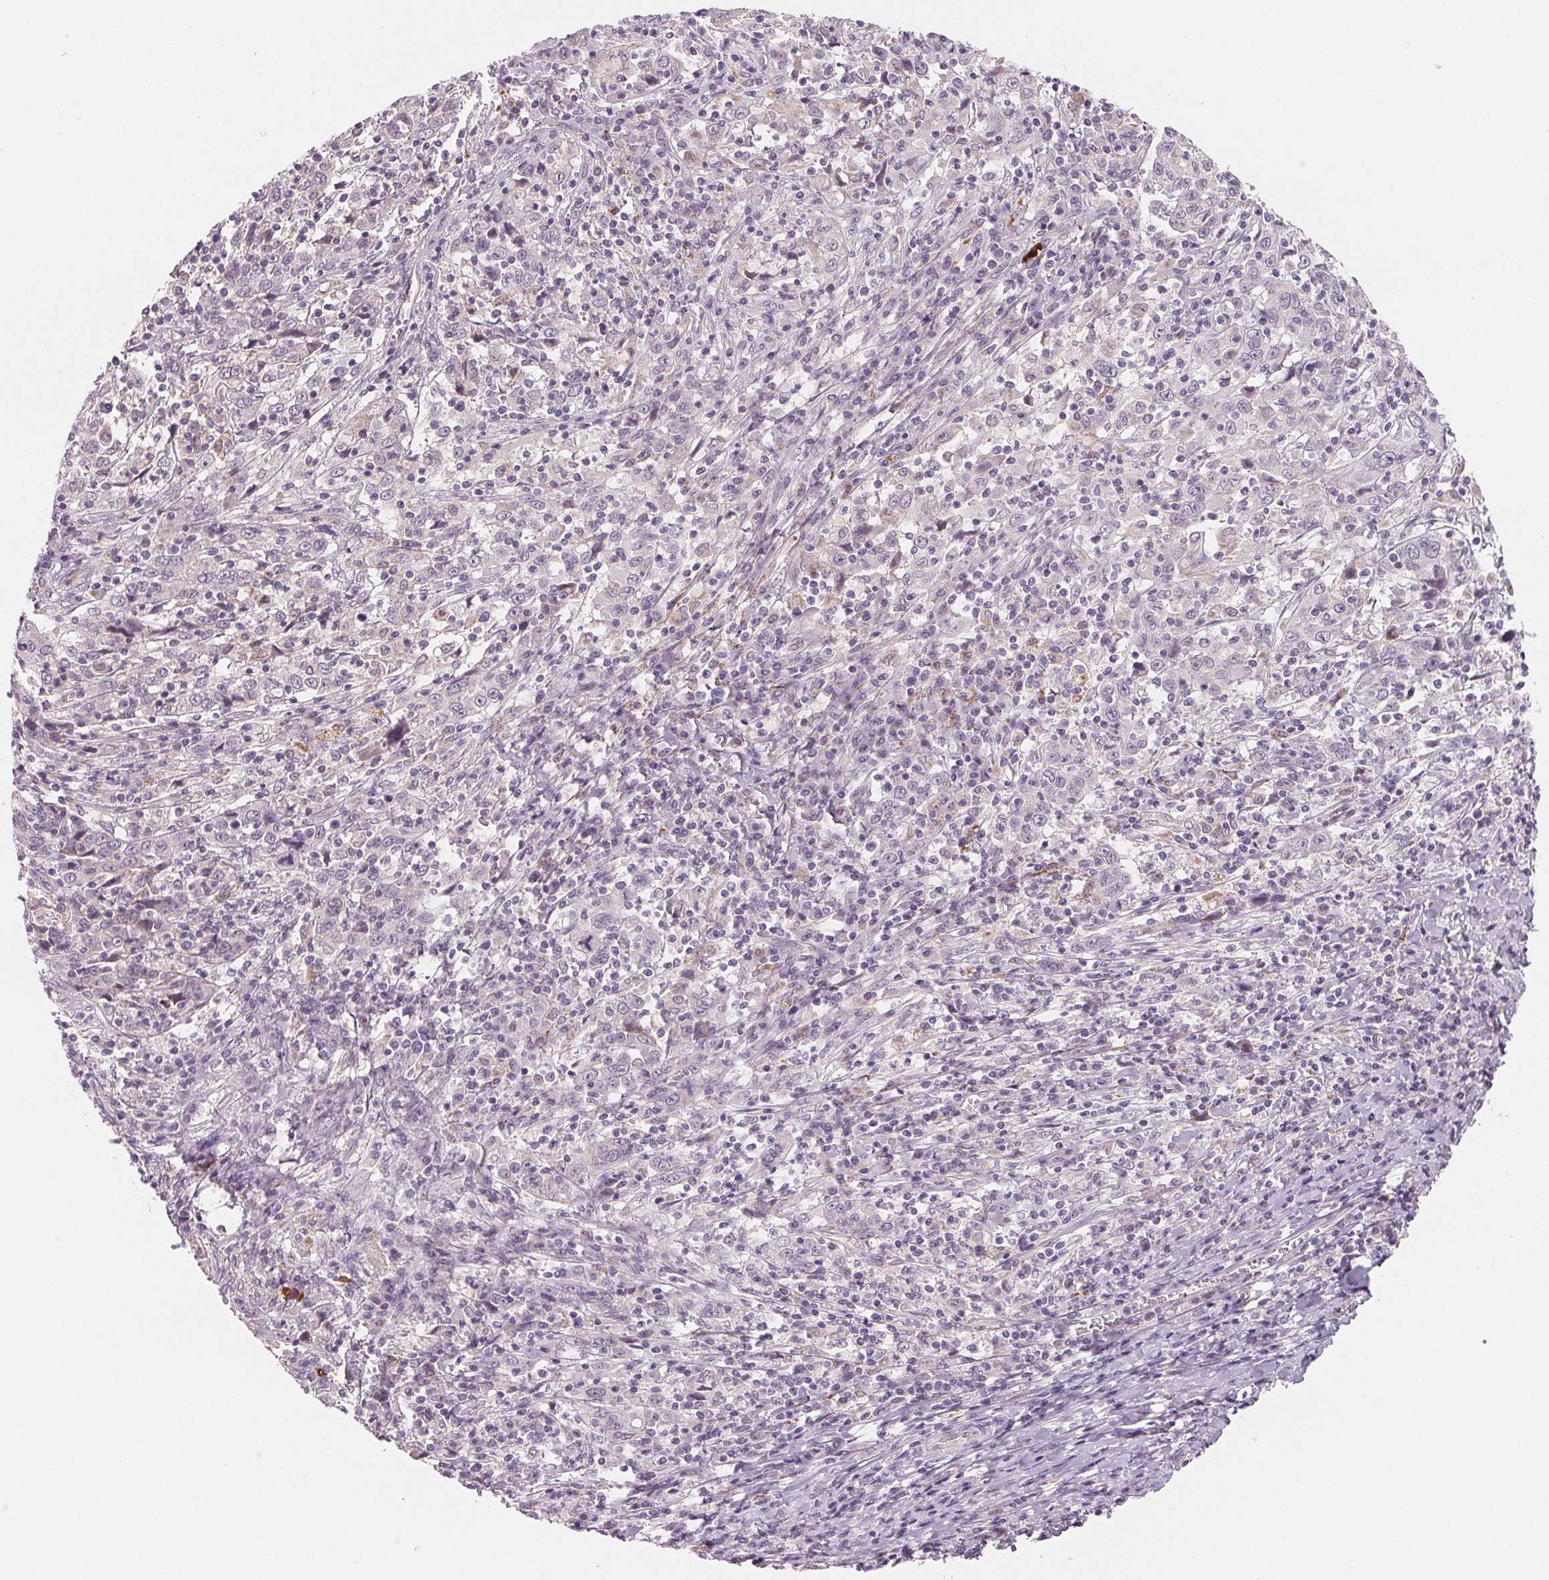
{"staining": {"intensity": "negative", "quantity": "none", "location": "none"}, "tissue": "cervical cancer", "cell_type": "Tumor cells", "image_type": "cancer", "snomed": [{"axis": "morphology", "description": "Squamous cell carcinoma, NOS"}, {"axis": "topography", "description": "Cervix"}], "caption": "This image is of cervical squamous cell carcinoma stained with immunohistochemistry to label a protein in brown with the nuclei are counter-stained blue. There is no positivity in tumor cells.", "gene": "CFC1", "patient": {"sex": "female", "age": 46}}